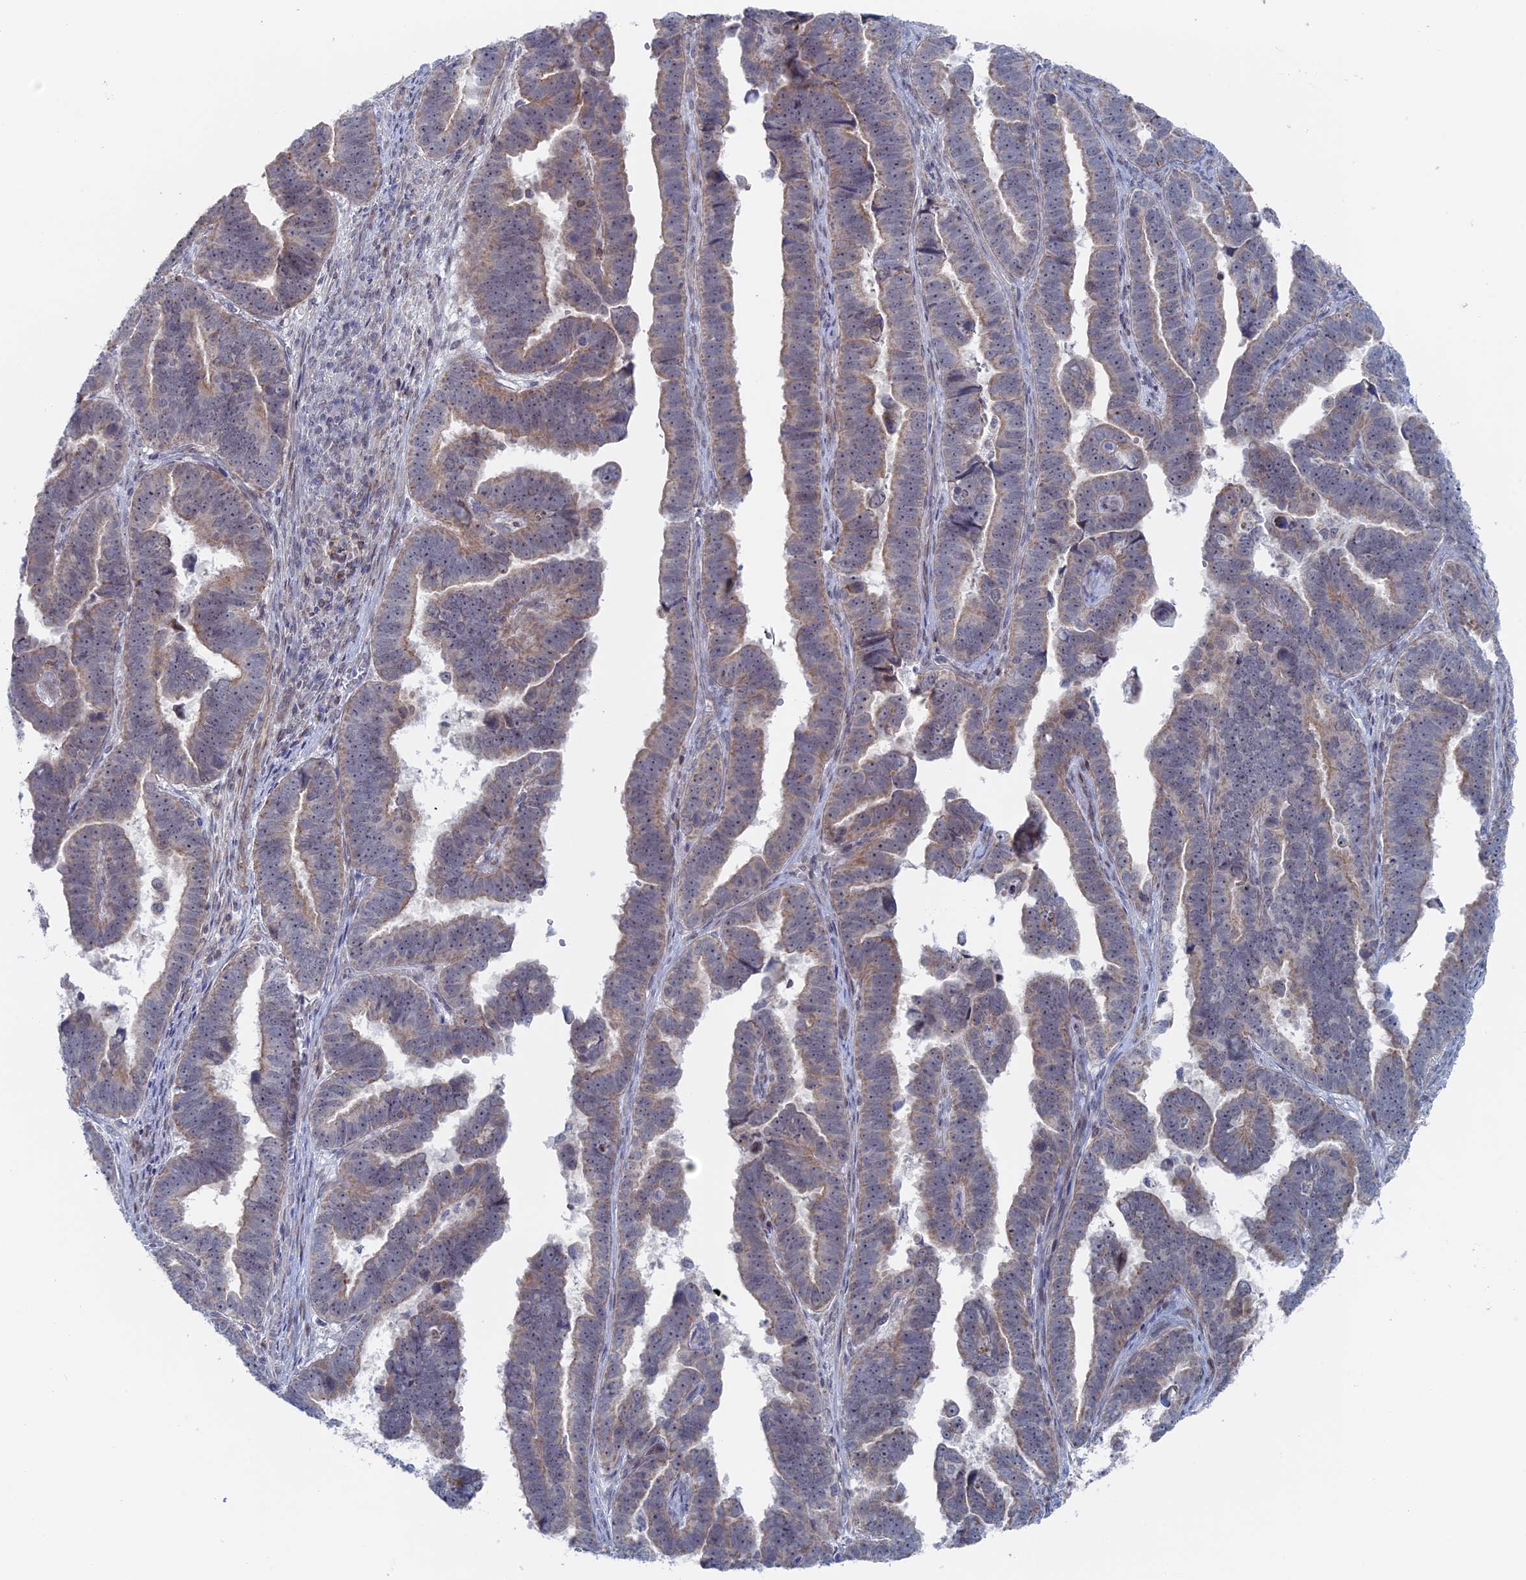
{"staining": {"intensity": "weak", "quantity": "25%-75%", "location": "cytoplasmic/membranous"}, "tissue": "endometrial cancer", "cell_type": "Tumor cells", "image_type": "cancer", "snomed": [{"axis": "morphology", "description": "Adenocarcinoma, NOS"}, {"axis": "topography", "description": "Endometrium"}], "caption": "Immunohistochemistry (IHC) (DAB (3,3'-diaminobenzidine)) staining of human endometrial cancer (adenocarcinoma) reveals weak cytoplasmic/membranous protein staining in approximately 25%-75% of tumor cells. (IHC, brightfield microscopy, high magnification).", "gene": "IL7", "patient": {"sex": "female", "age": 75}}